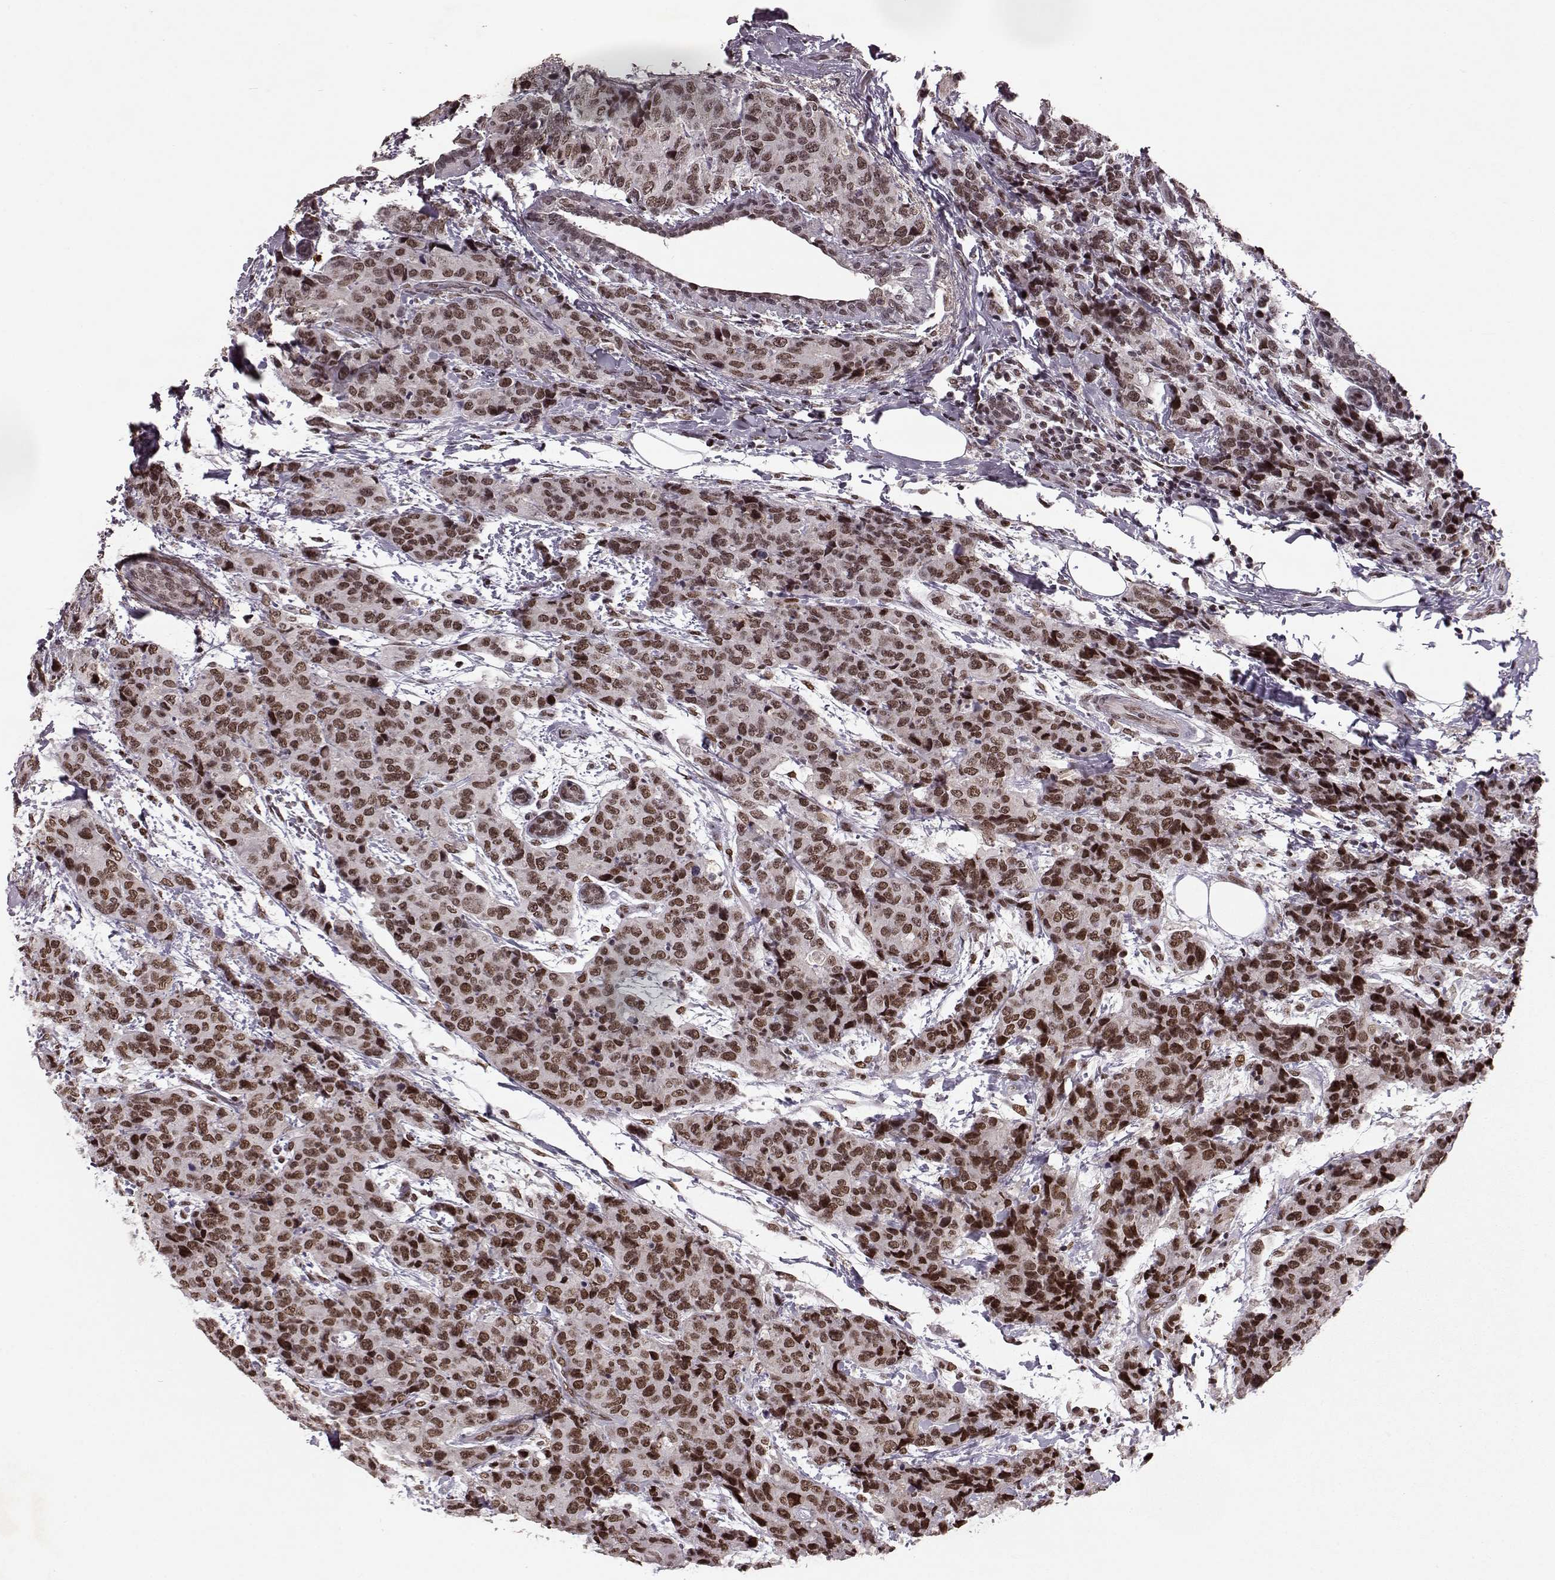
{"staining": {"intensity": "moderate", "quantity": ">75%", "location": "cytoplasmic/membranous"}, "tissue": "breast cancer", "cell_type": "Tumor cells", "image_type": "cancer", "snomed": [{"axis": "morphology", "description": "Lobular carcinoma"}, {"axis": "topography", "description": "Breast"}], "caption": "This is a micrograph of IHC staining of lobular carcinoma (breast), which shows moderate positivity in the cytoplasmic/membranous of tumor cells.", "gene": "RRAGD", "patient": {"sex": "female", "age": 59}}